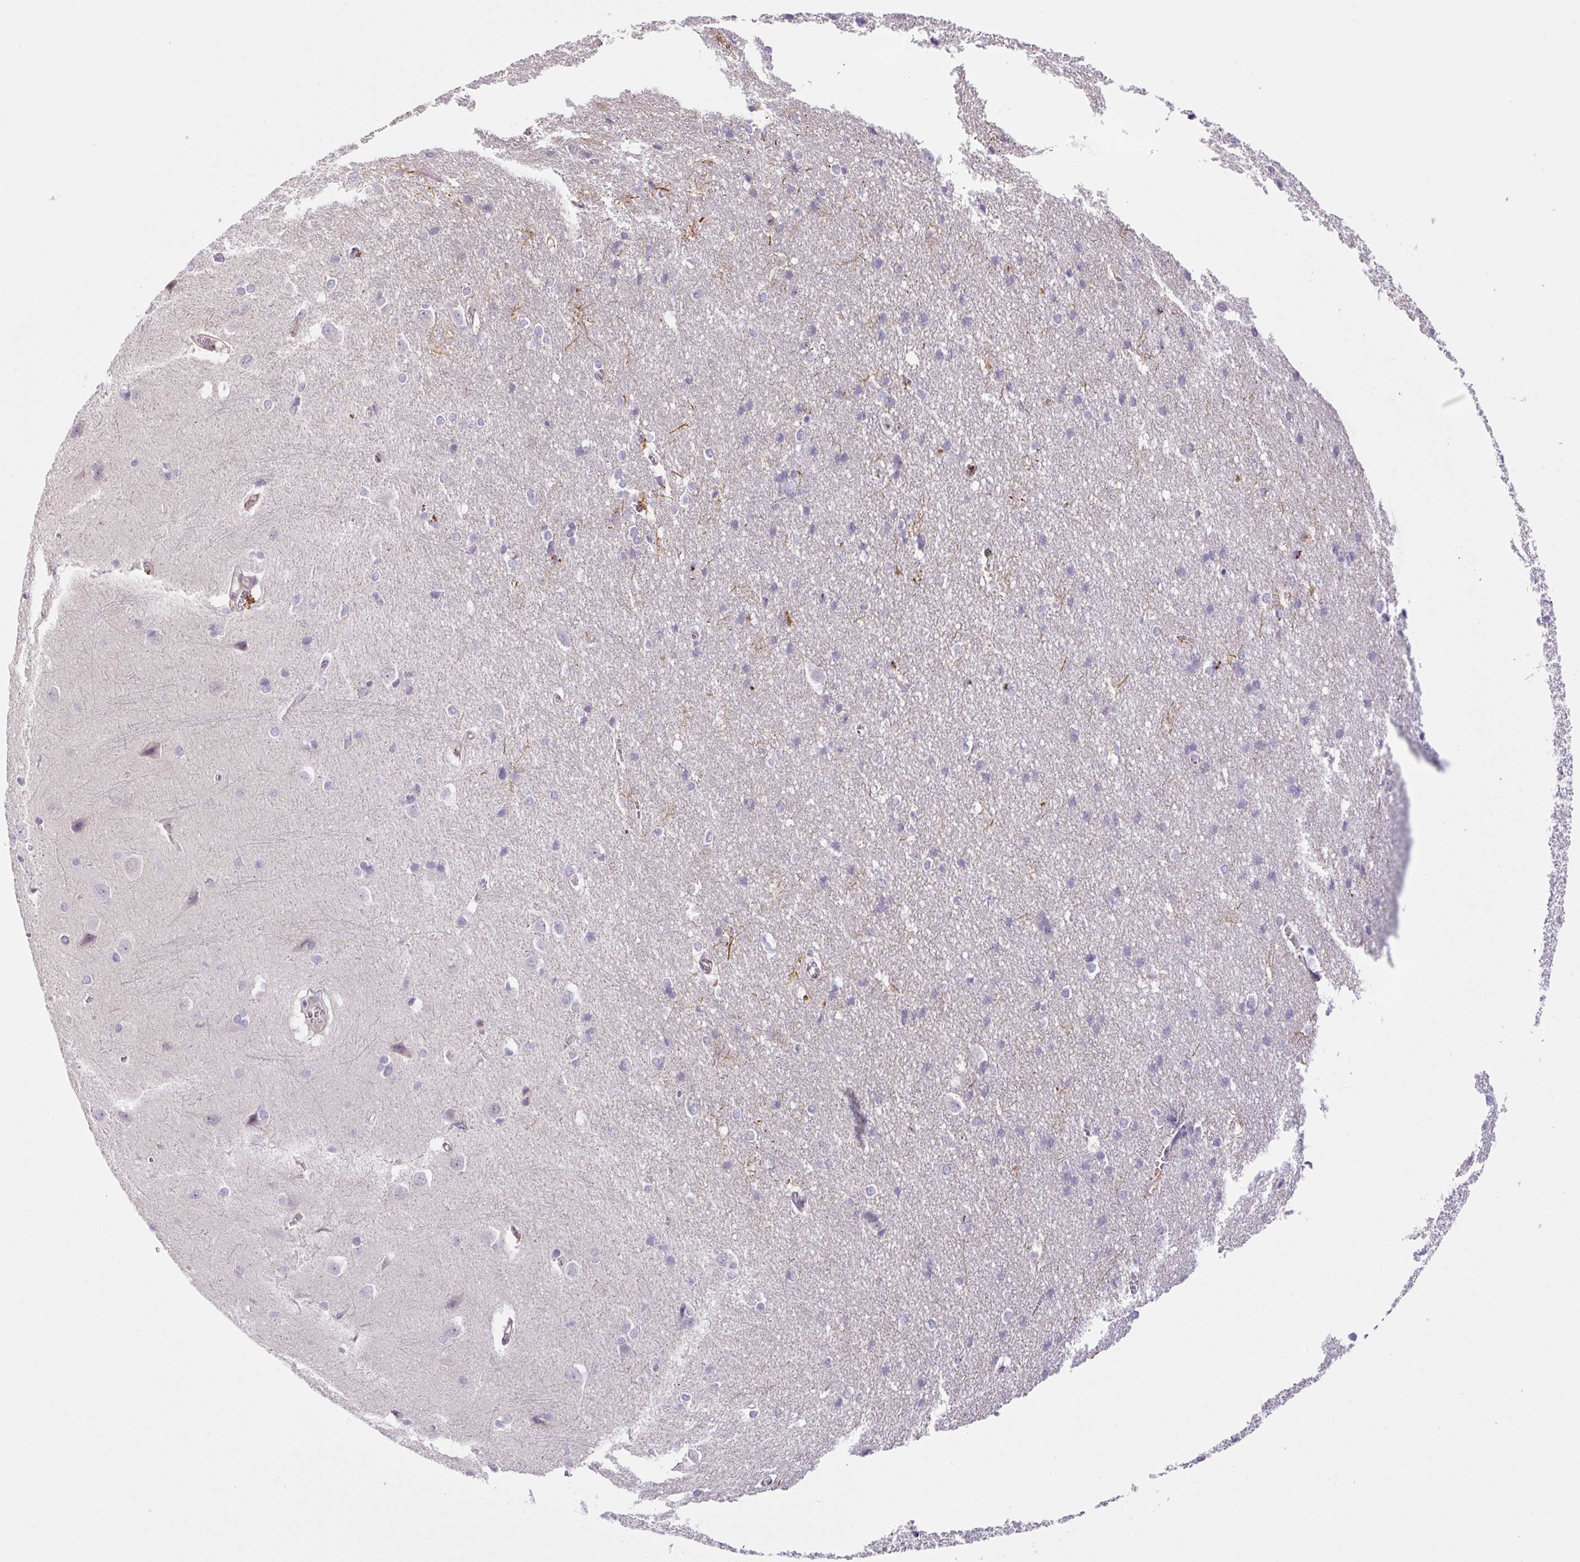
{"staining": {"intensity": "moderate", "quantity": ">75%", "location": "cytoplasmic/membranous"}, "tissue": "cerebral cortex", "cell_type": "Endothelial cells", "image_type": "normal", "snomed": [{"axis": "morphology", "description": "Normal tissue, NOS"}, {"axis": "topography", "description": "Cerebral cortex"}], "caption": "A high-resolution photomicrograph shows IHC staining of normal cerebral cortex, which reveals moderate cytoplasmic/membranous staining in approximately >75% of endothelial cells.", "gene": "DISP3", "patient": {"sex": "male", "age": 37}}